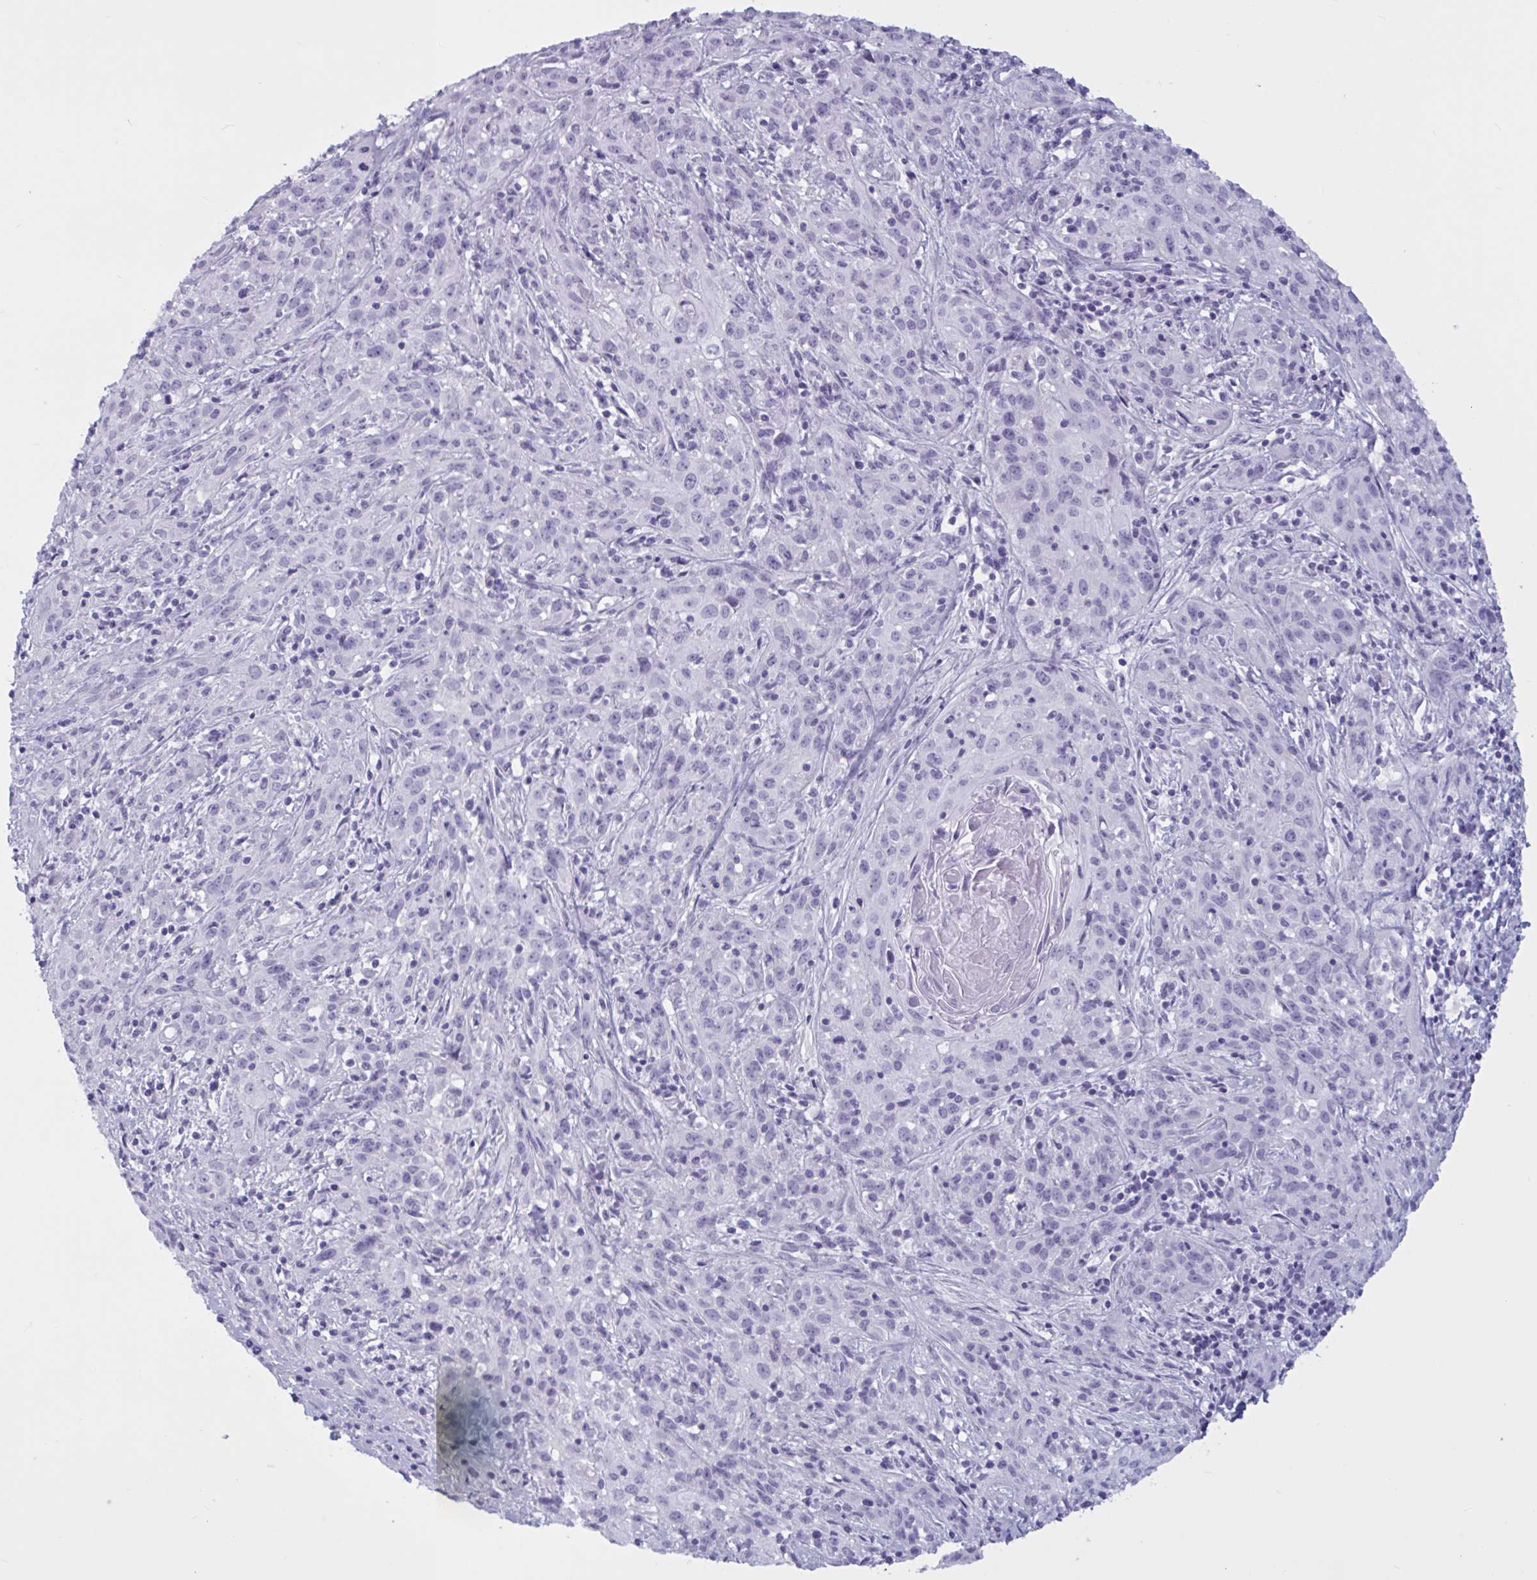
{"staining": {"intensity": "negative", "quantity": "none", "location": "none"}, "tissue": "cervical cancer", "cell_type": "Tumor cells", "image_type": "cancer", "snomed": [{"axis": "morphology", "description": "Squamous cell carcinoma, NOS"}, {"axis": "topography", "description": "Cervix"}], "caption": "An IHC photomicrograph of squamous cell carcinoma (cervical) is shown. There is no staining in tumor cells of squamous cell carcinoma (cervical).", "gene": "BBS10", "patient": {"sex": "female", "age": 57}}